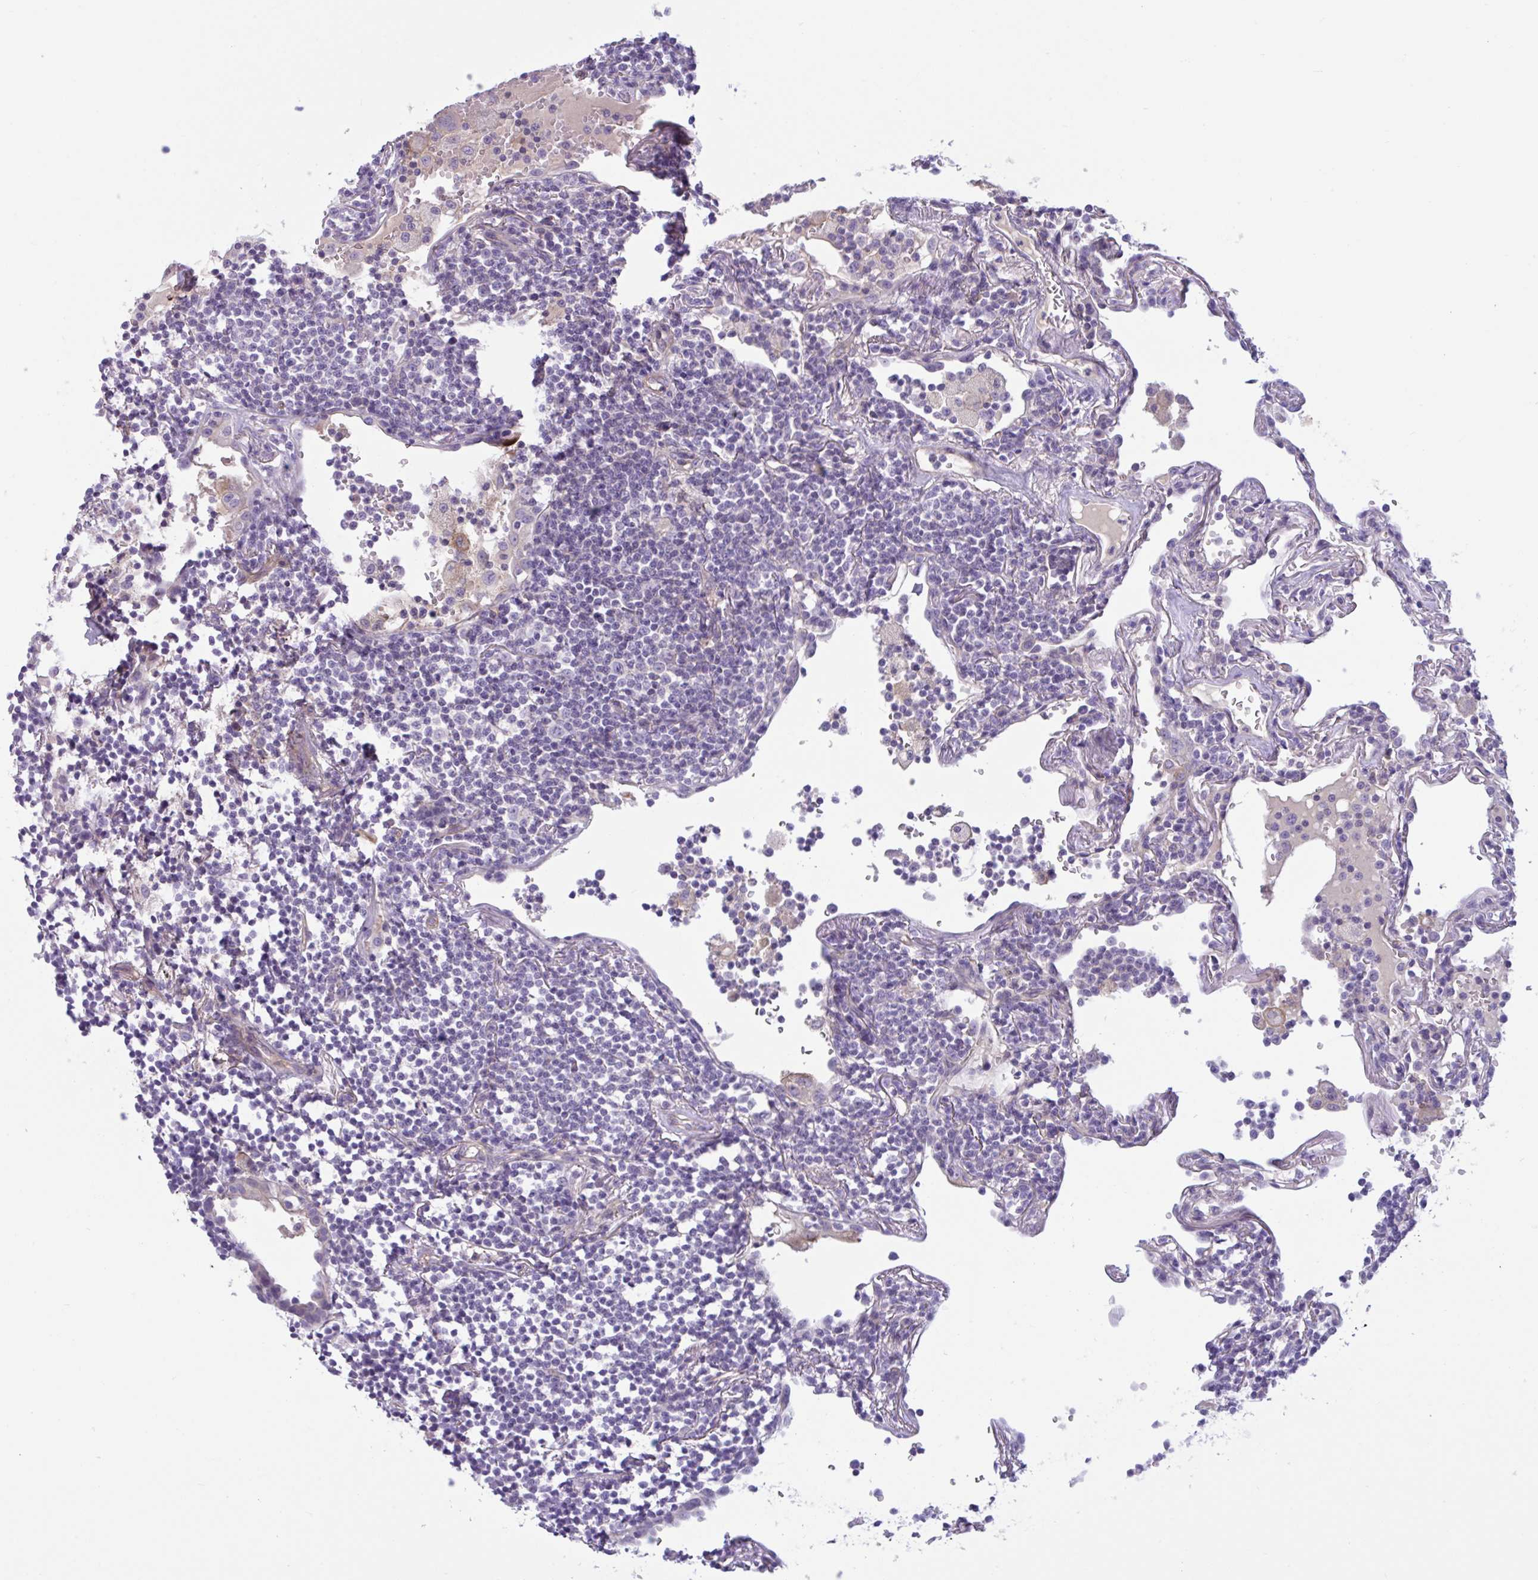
{"staining": {"intensity": "negative", "quantity": "none", "location": "none"}, "tissue": "lymphoma", "cell_type": "Tumor cells", "image_type": "cancer", "snomed": [{"axis": "morphology", "description": "Malignant lymphoma, non-Hodgkin's type, Low grade"}, {"axis": "topography", "description": "Lung"}], "caption": "Immunohistochemical staining of low-grade malignant lymphoma, non-Hodgkin's type displays no significant expression in tumor cells. Nuclei are stained in blue.", "gene": "TTC7B", "patient": {"sex": "female", "age": 71}}